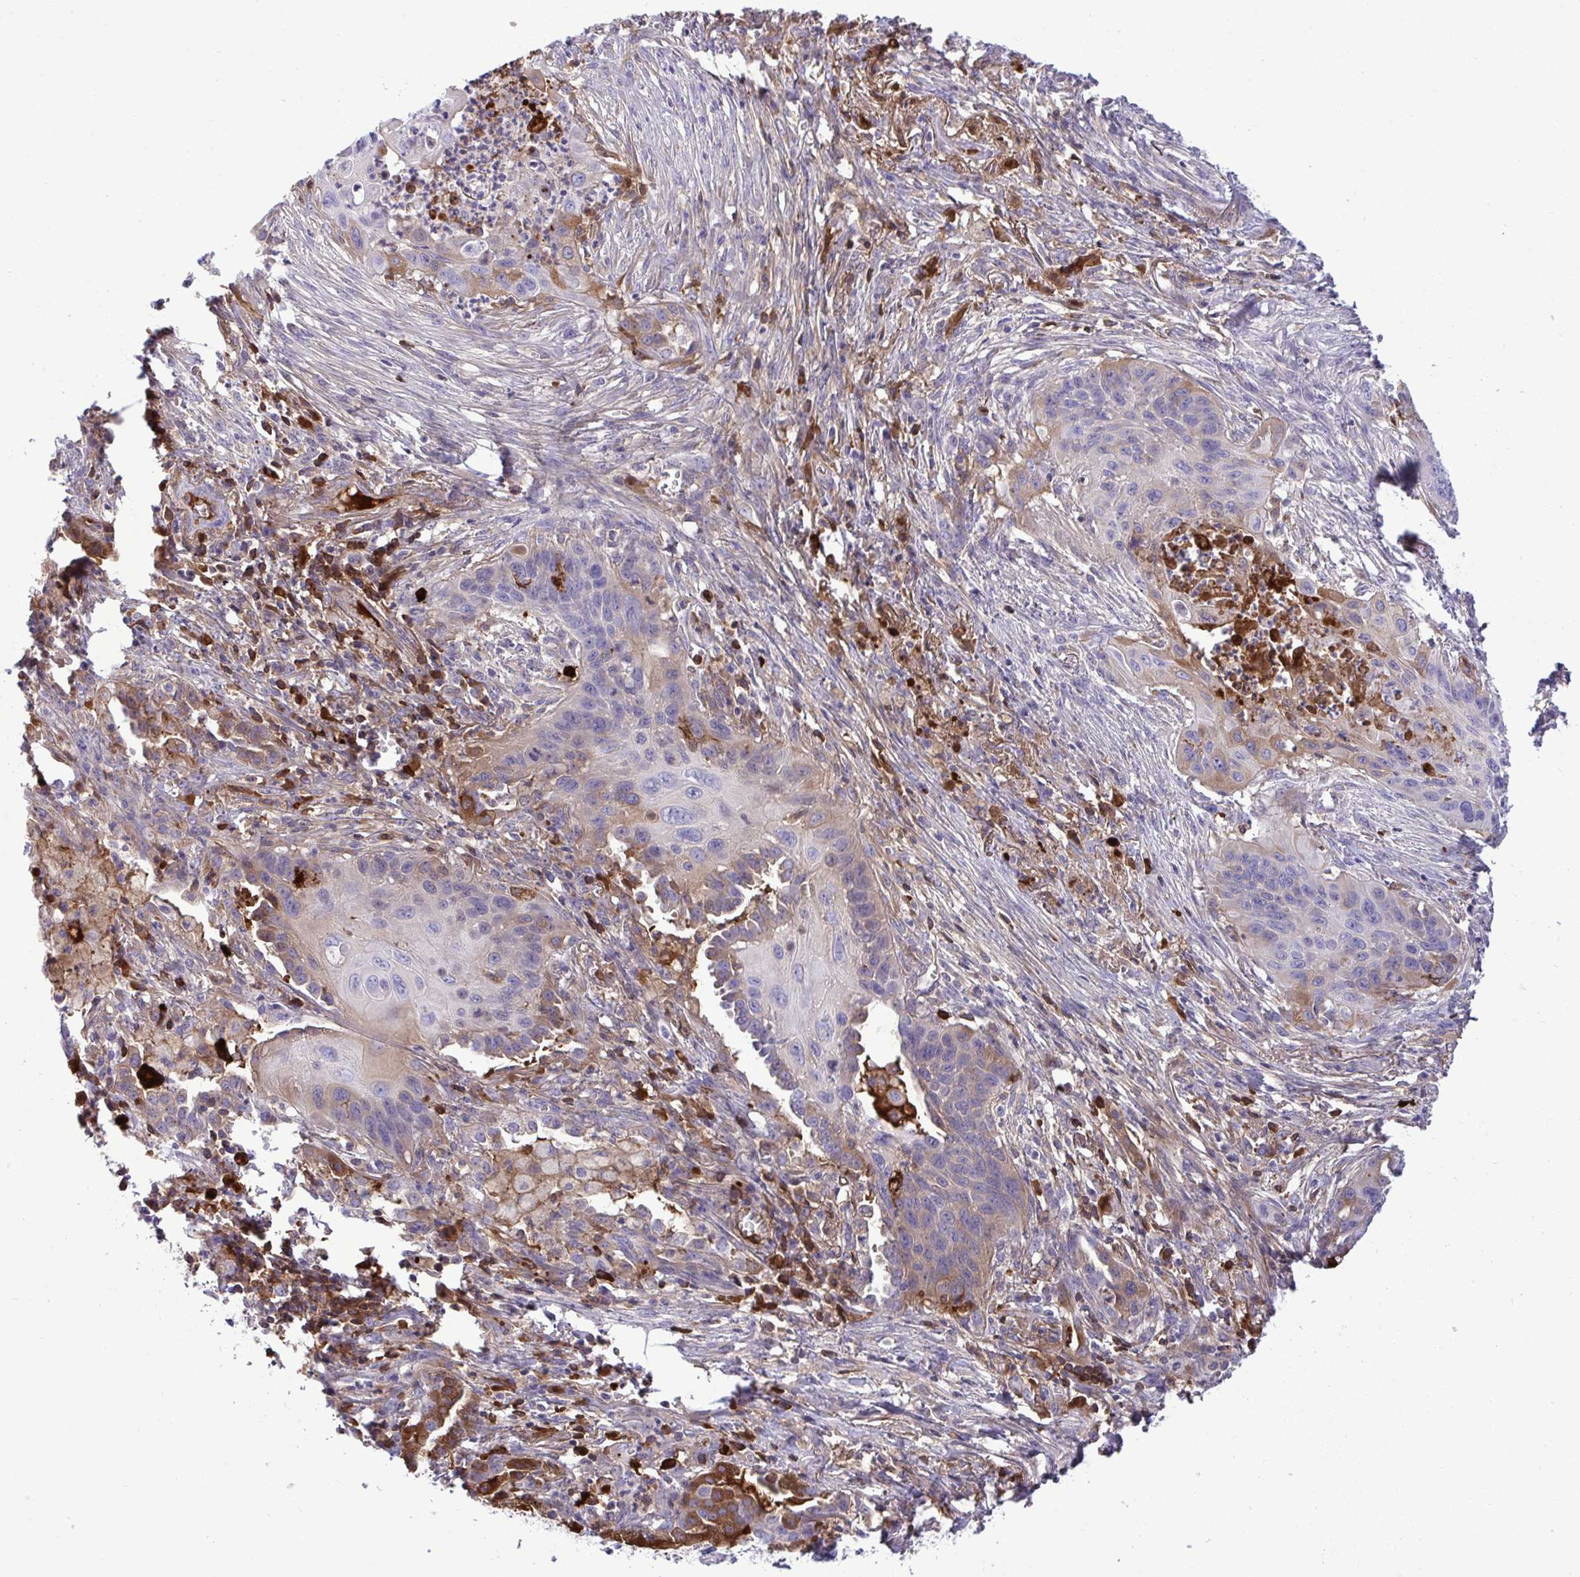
{"staining": {"intensity": "strong", "quantity": "<25%", "location": "cytoplasmic/membranous"}, "tissue": "lung cancer", "cell_type": "Tumor cells", "image_type": "cancer", "snomed": [{"axis": "morphology", "description": "Squamous cell carcinoma, NOS"}, {"axis": "topography", "description": "Lung"}], "caption": "Lung cancer (squamous cell carcinoma) stained with a protein marker reveals strong staining in tumor cells.", "gene": "F2", "patient": {"sex": "male", "age": 71}}